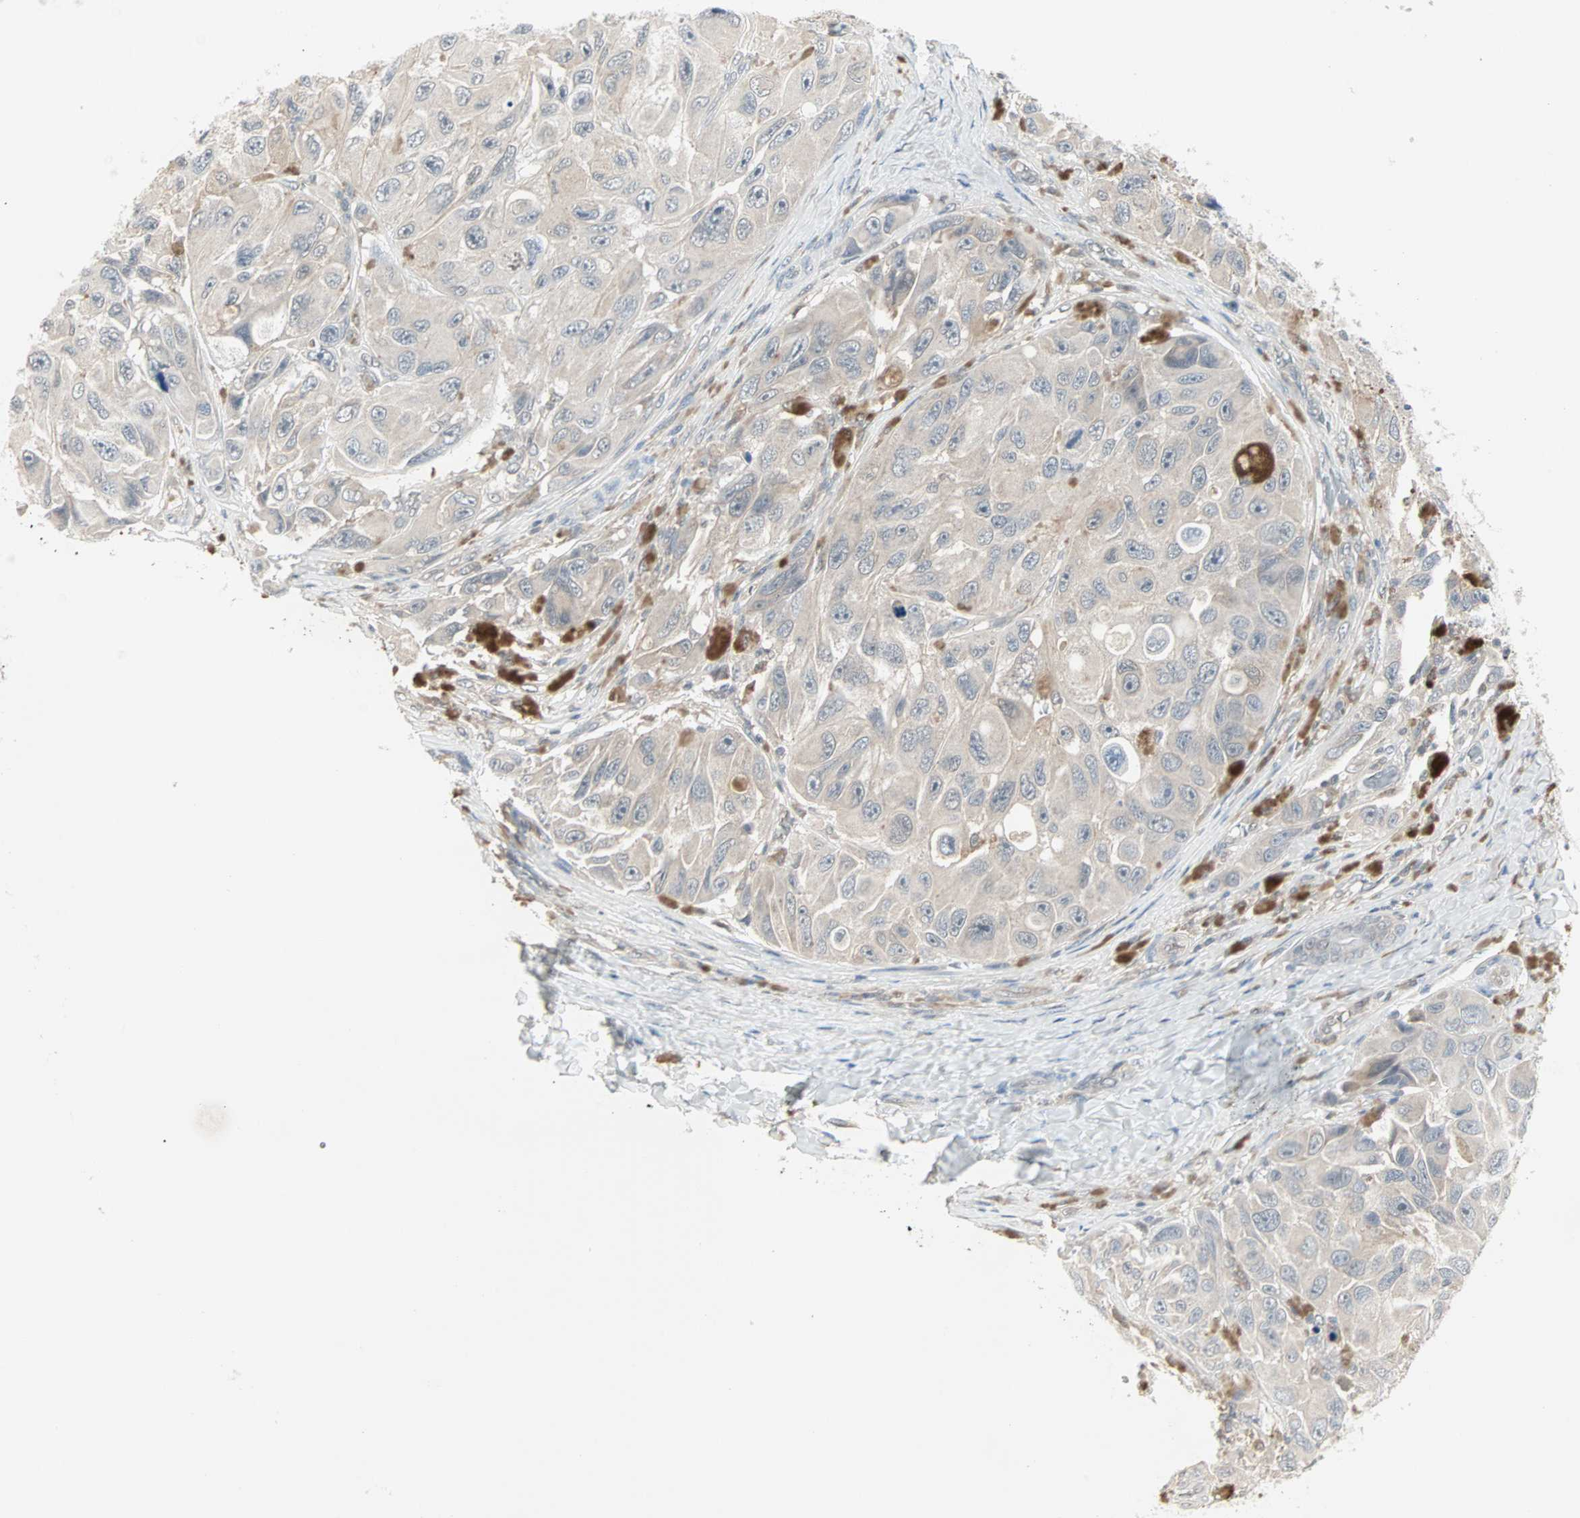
{"staining": {"intensity": "weak", "quantity": "25%-75%", "location": "cytoplasmic/membranous"}, "tissue": "melanoma", "cell_type": "Tumor cells", "image_type": "cancer", "snomed": [{"axis": "morphology", "description": "Malignant melanoma, NOS"}, {"axis": "topography", "description": "Skin"}], "caption": "Human melanoma stained with a brown dye displays weak cytoplasmic/membranous positive positivity in about 25%-75% of tumor cells.", "gene": "PTPA", "patient": {"sex": "female", "age": 73}}